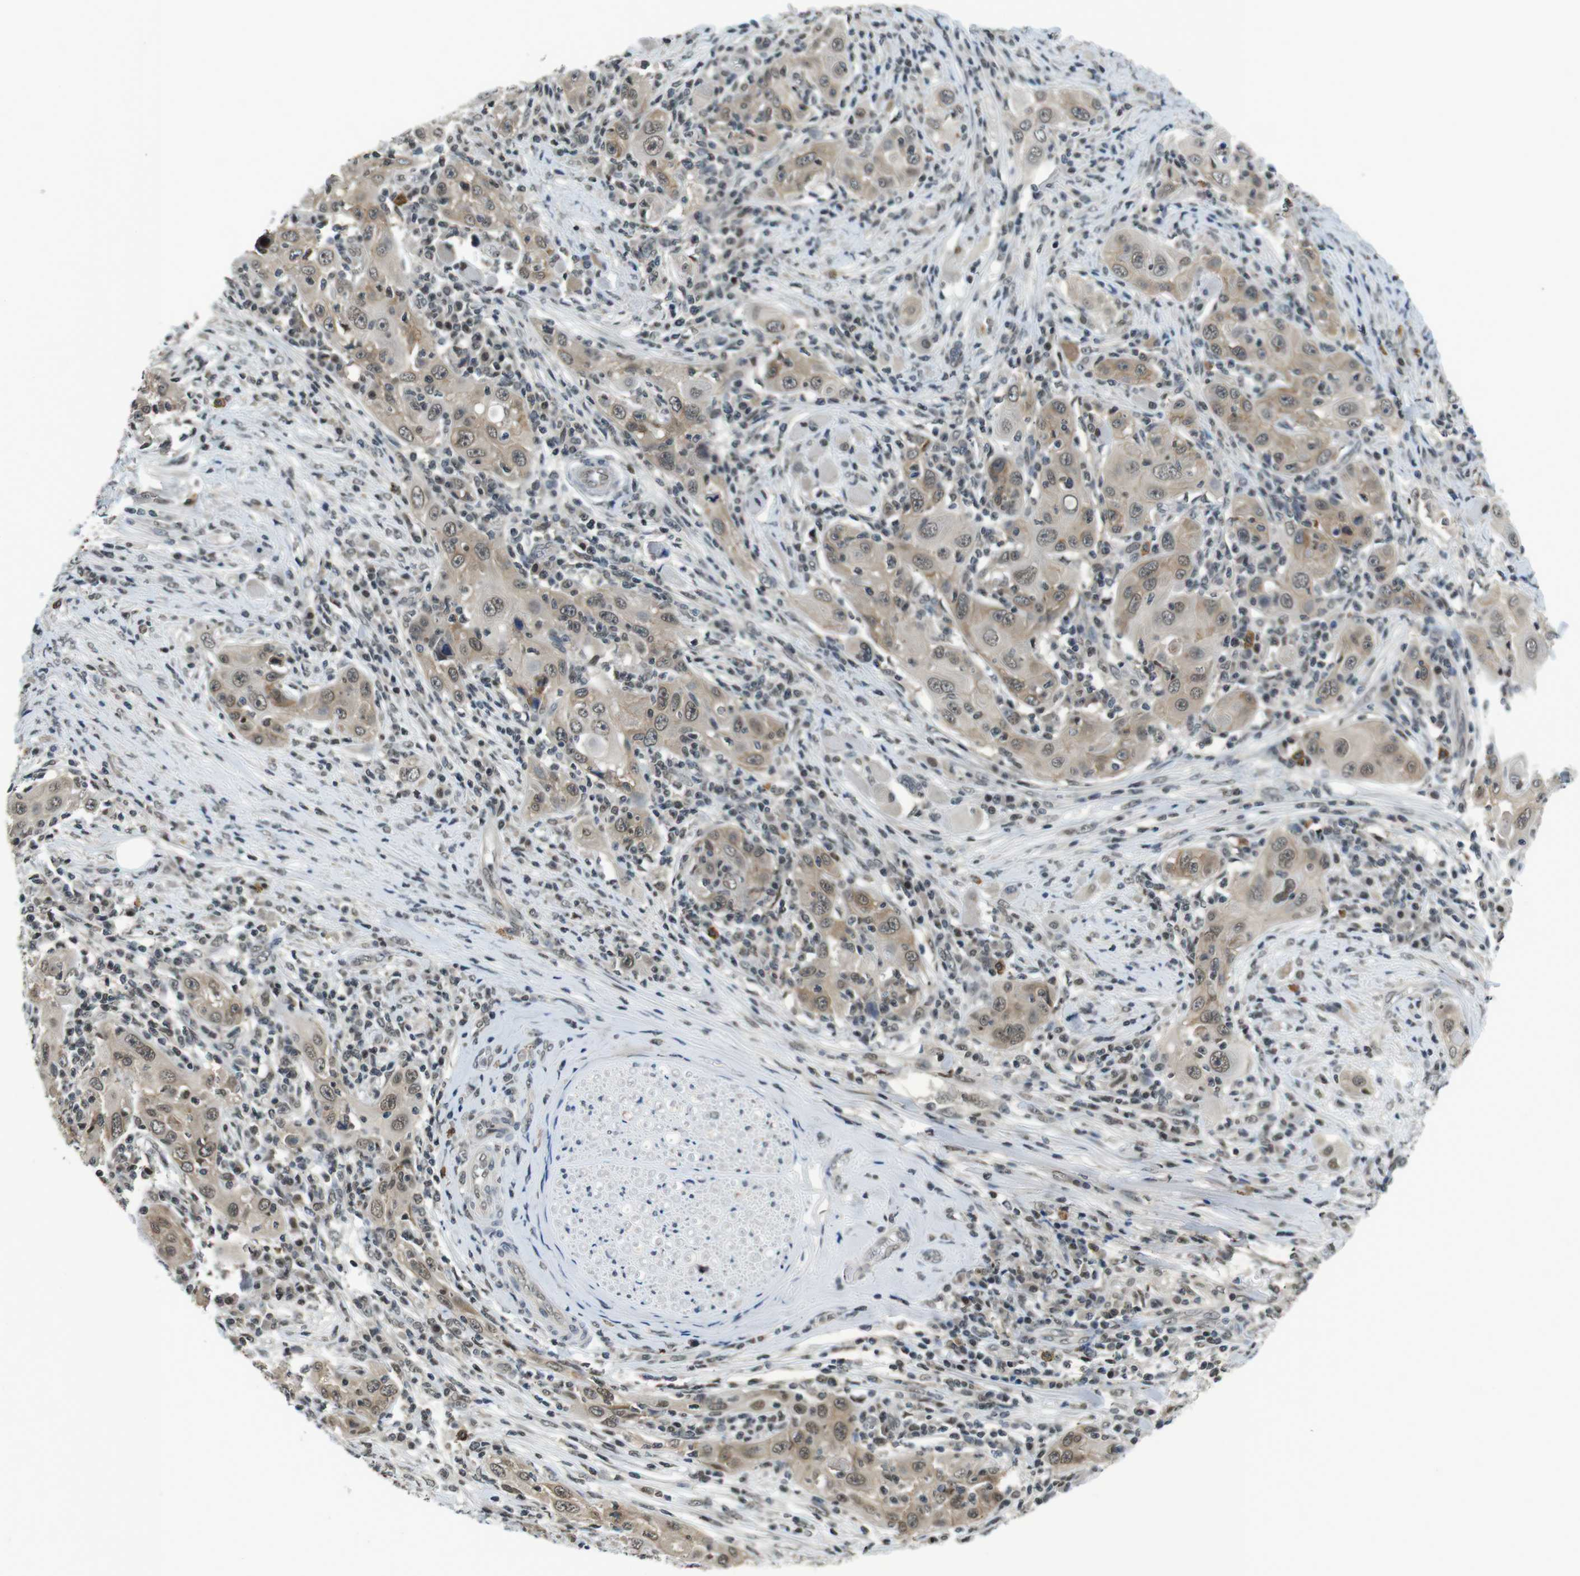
{"staining": {"intensity": "weak", "quantity": ">75%", "location": "cytoplasmic/membranous,nuclear"}, "tissue": "skin cancer", "cell_type": "Tumor cells", "image_type": "cancer", "snomed": [{"axis": "morphology", "description": "Squamous cell carcinoma, NOS"}, {"axis": "topography", "description": "Skin"}], "caption": "This micrograph shows skin squamous cell carcinoma stained with immunohistochemistry to label a protein in brown. The cytoplasmic/membranous and nuclear of tumor cells show weak positivity for the protein. Nuclei are counter-stained blue.", "gene": "NEK4", "patient": {"sex": "female", "age": 88}}